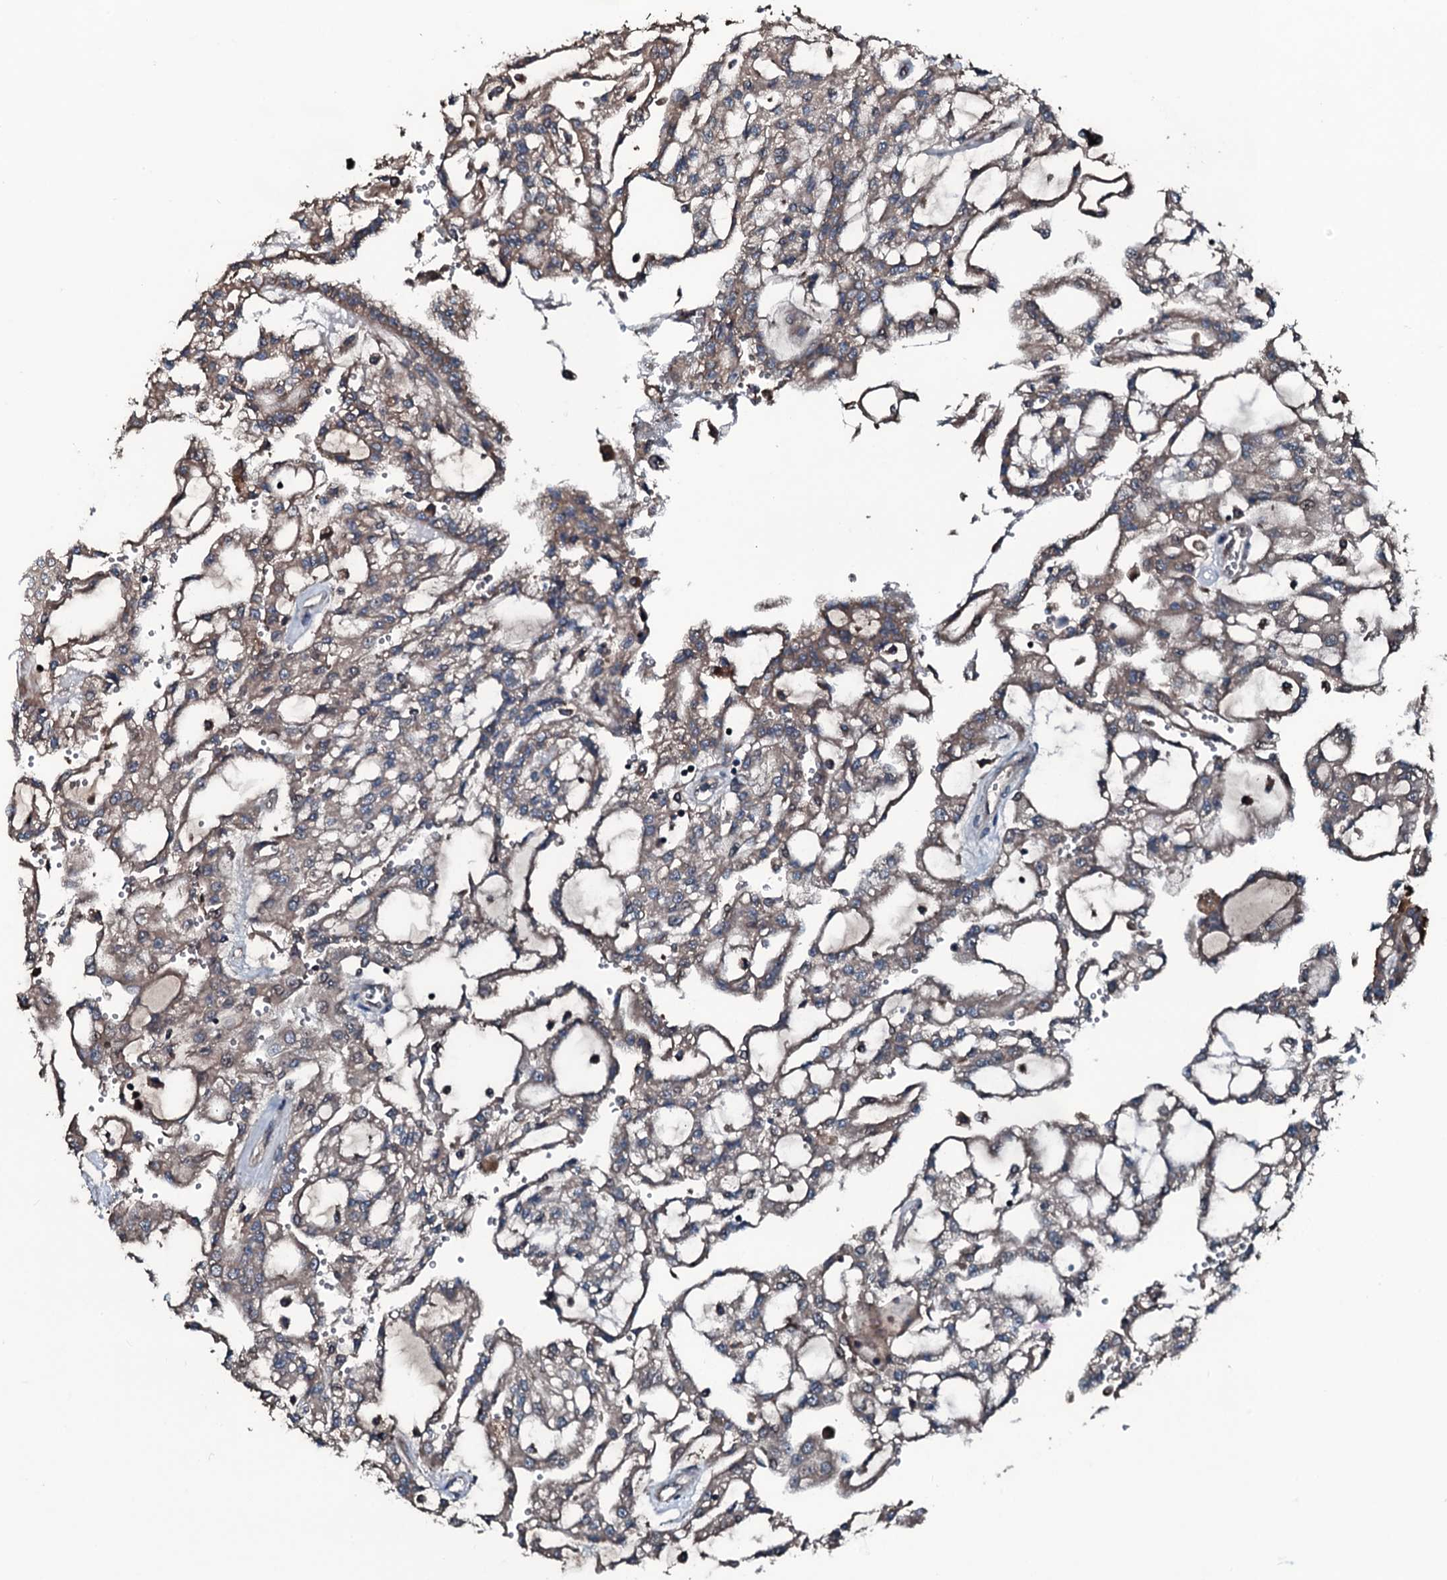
{"staining": {"intensity": "weak", "quantity": ">75%", "location": "cytoplasmic/membranous"}, "tissue": "renal cancer", "cell_type": "Tumor cells", "image_type": "cancer", "snomed": [{"axis": "morphology", "description": "Adenocarcinoma, NOS"}, {"axis": "topography", "description": "Kidney"}], "caption": "High-power microscopy captured an immunohistochemistry photomicrograph of renal cancer, revealing weak cytoplasmic/membranous staining in about >75% of tumor cells. (DAB (3,3'-diaminobenzidine) IHC with brightfield microscopy, high magnification).", "gene": "AARS1", "patient": {"sex": "male", "age": 63}}